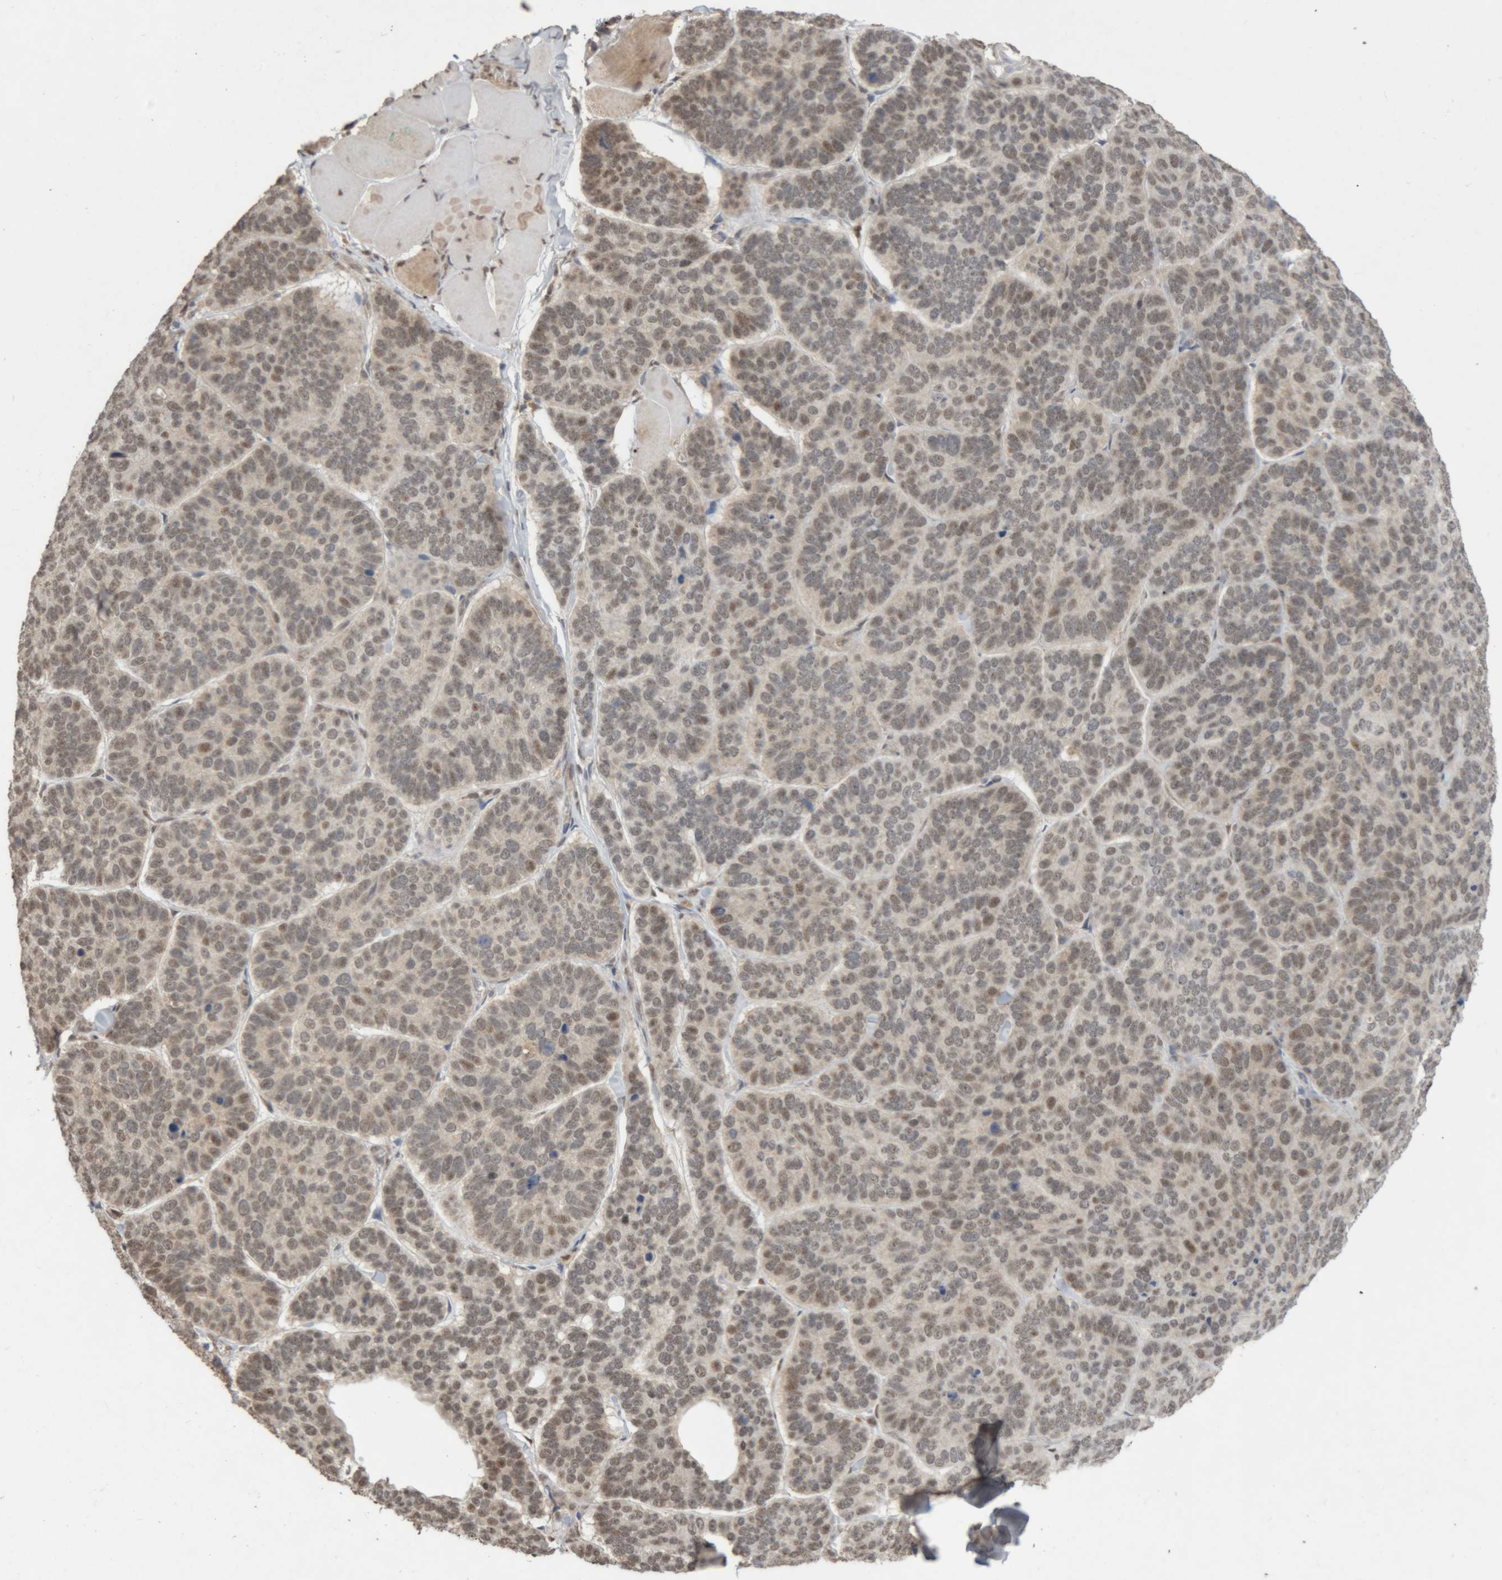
{"staining": {"intensity": "weak", "quantity": "25%-75%", "location": "nuclear"}, "tissue": "skin cancer", "cell_type": "Tumor cells", "image_type": "cancer", "snomed": [{"axis": "morphology", "description": "Basal cell carcinoma"}, {"axis": "topography", "description": "Skin"}], "caption": "Immunohistochemical staining of basal cell carcinoma (skin) demonstrates weak nuclear protein expression in about 25%-75% of tumor cells.", "gene": "KEAP1", "patient": {"sex": "male", "age": 62}}